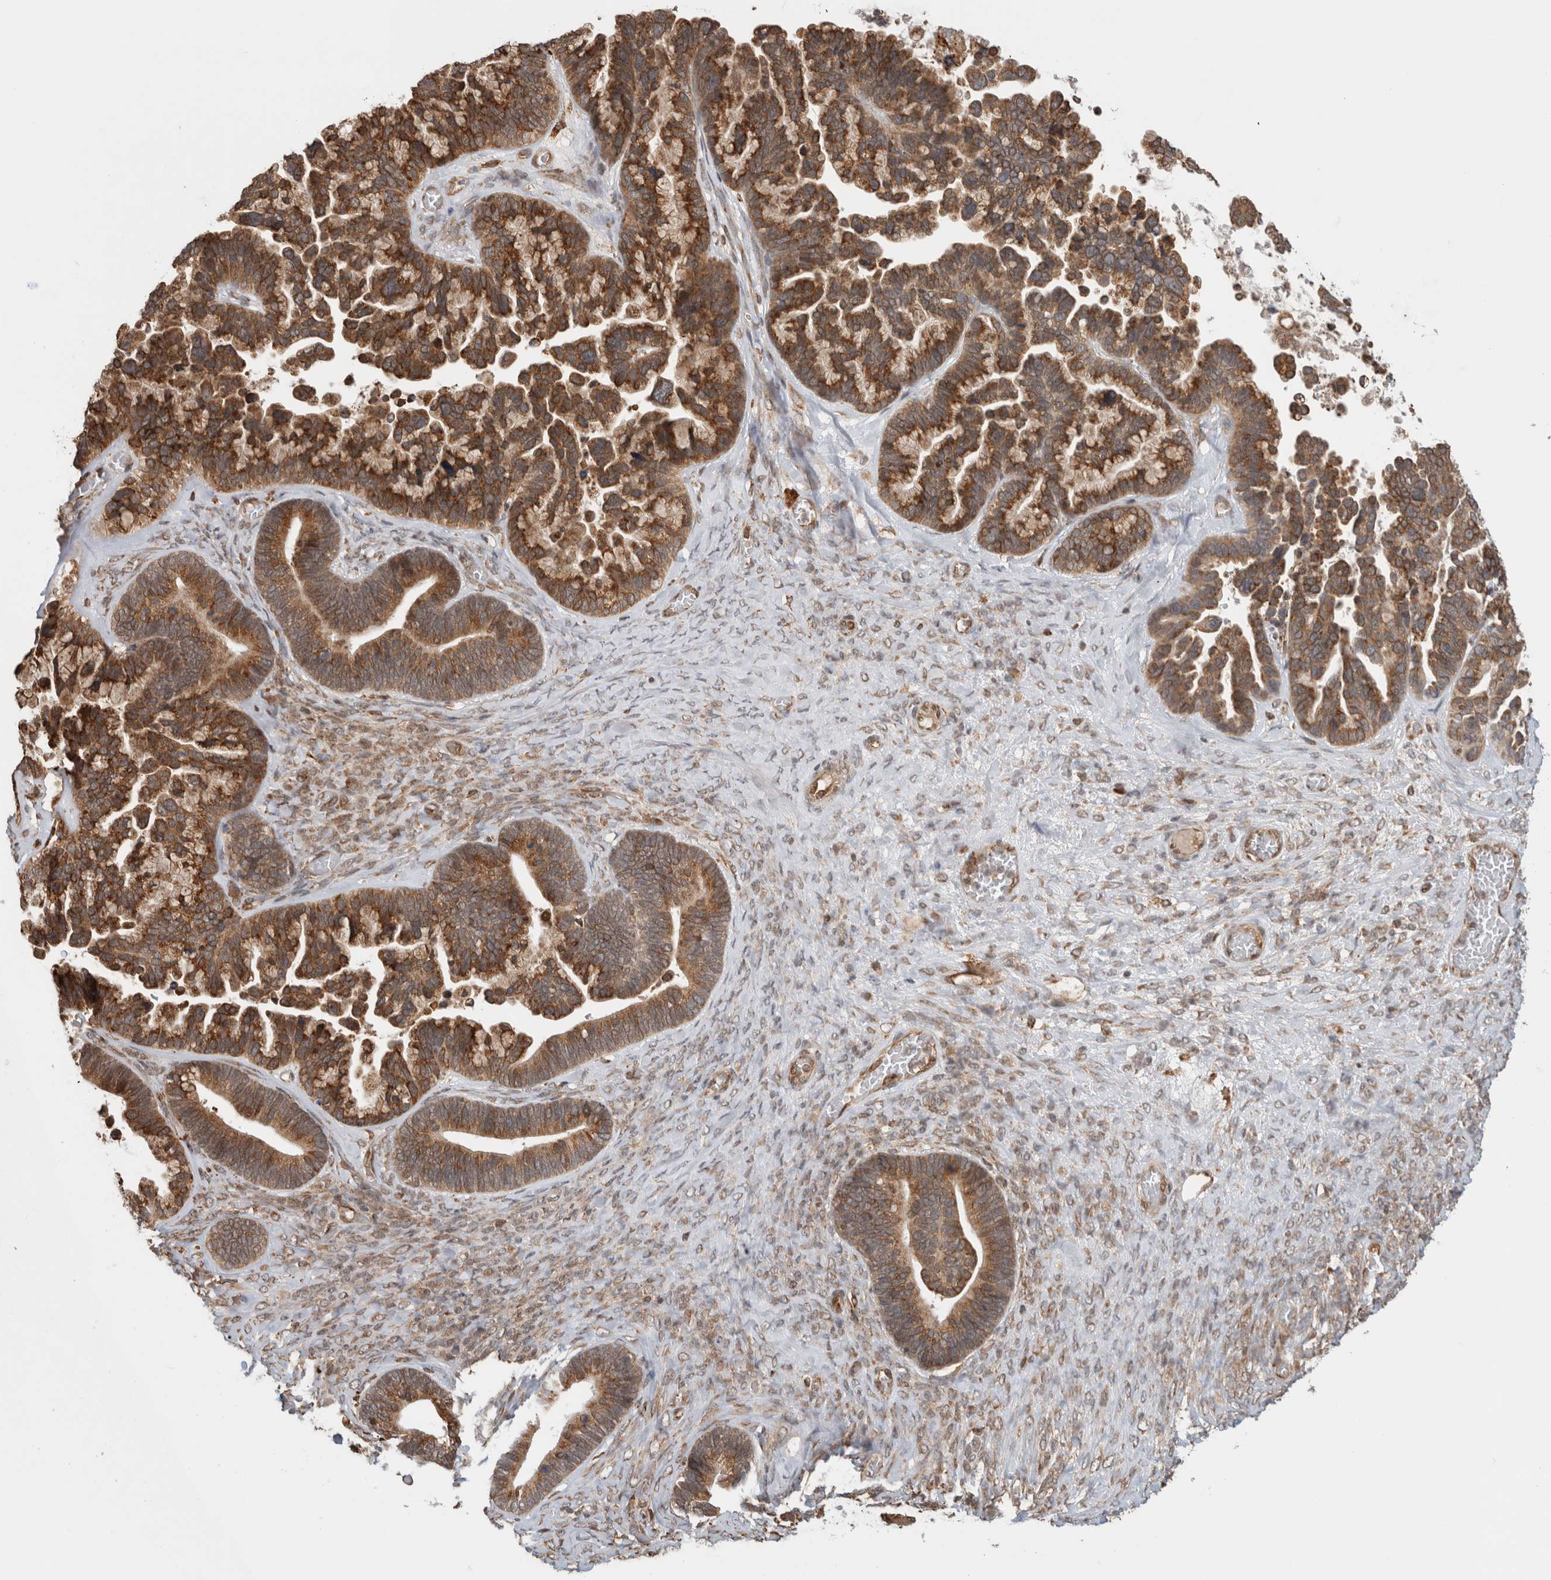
{"staining": {"intensity": "strong", "quantity": "25%-75%", "location": "cytoplasmic/membranous"}, "tissue": "ovarian cancer", "cell_type": "Tumor cells", "image_type": "cancer", "snomed": [{"axis": "morphology", "description": "Cystadenocarcinoma, serous, NOS"}, {"axis": "topography", "description": "Ovary"}], "caption": "A histopathology image showing strong cytoplasmic/membranous staining in about 25%-75% of tumor cells in ovarian cancer (serous cystadenocarcinoma), as visualized by brown immunohistochemical staining.", "gene": "MS4A7", "patient": {"sex": "female", "age": 56}}